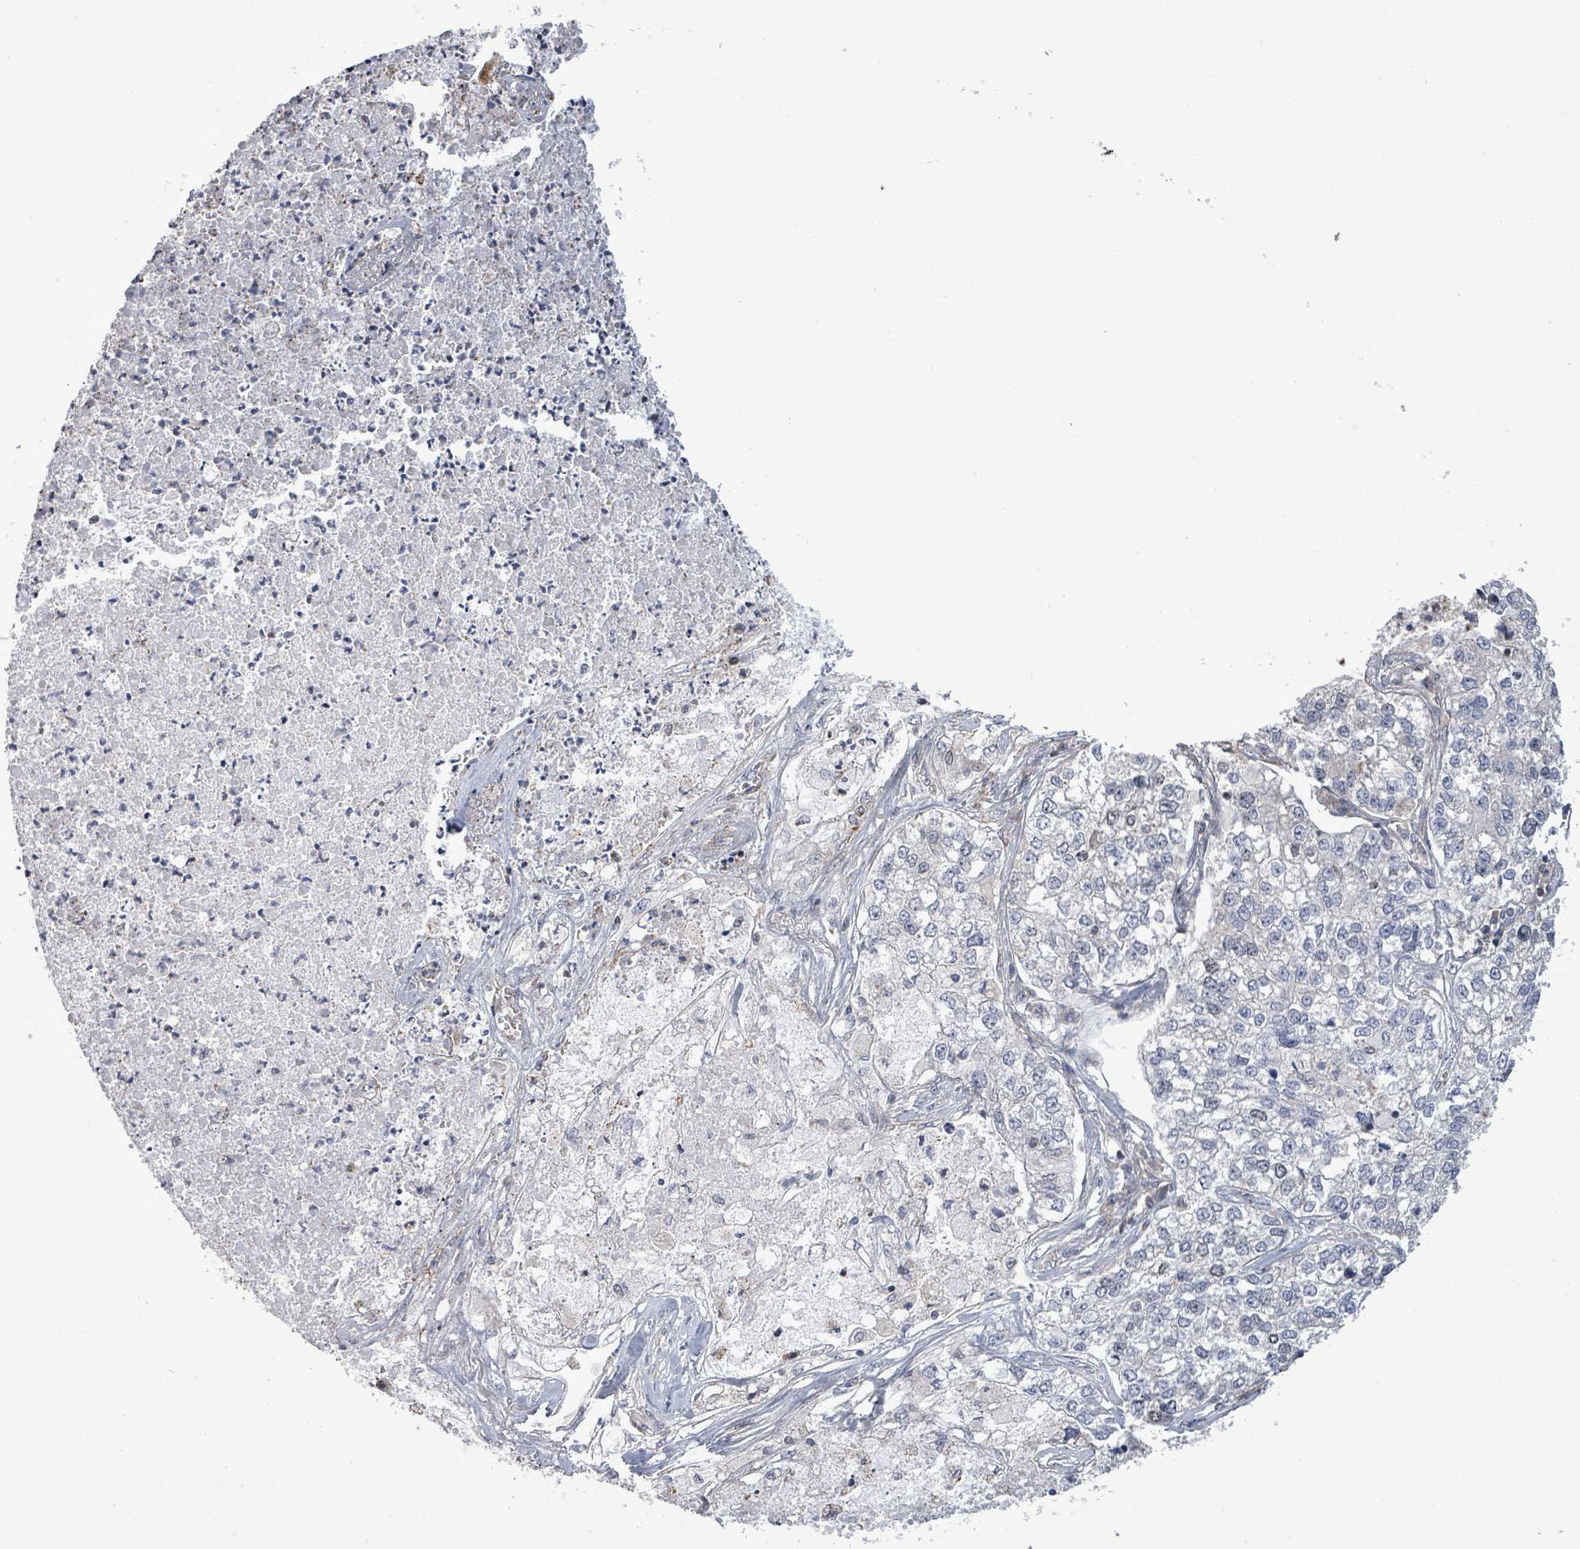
{"staining": {"intensity": "negative", "quantity": "none", "location": "none"}, "tissue": "lung cancer", "cell_type": "Tumor cells", "image_type": "cancer", "snomed": [{"axis": "morphology", "description": "Adenocarcinoma, NOS"}, {"axis": "topography", "description": "Lung"}], "caption": "A micrograph of lung adenocarcinoma stained for a protein reveals no brown staining in tumor cells.", "gene": "PAPSS1", "patient": {"sex": "male", "age": 49}}